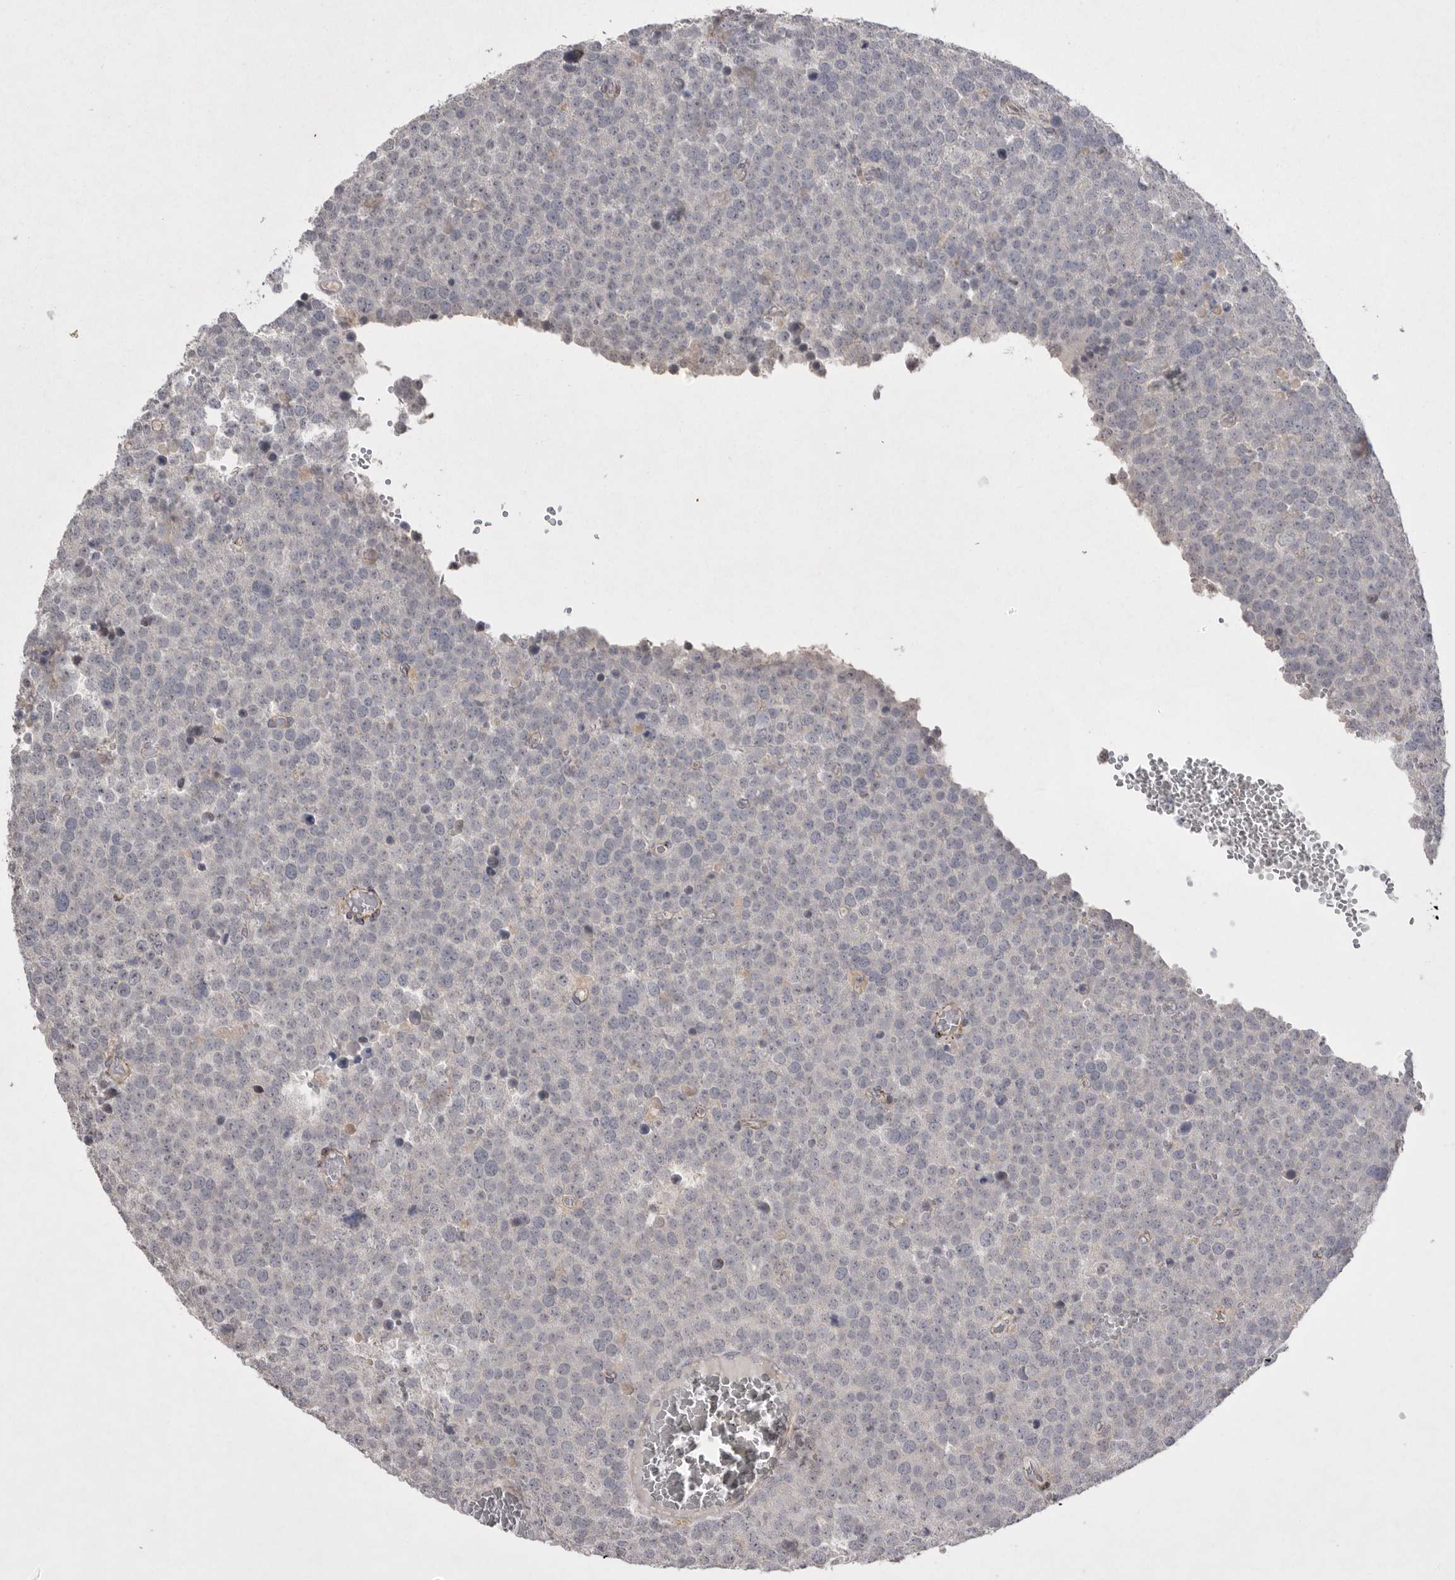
{"staining": {"intensity": "negative", "quantity": "none", "location": "none"}, "tissue": "testis cancer", "cell_type": "Tumor cells", "image_type": "cancer", "snomed": [{"axis": "morphology", "description": "Seminoma, NOS"}, {"axis": "topography", "description": "Testis"}], "caption": "Immunohistochemistry (IHC) of testis cancer (seminoma) exhibits no expression in tumor cells.", "gene": "VANGL2", "patient": {"sex": "male", "age": 71}}